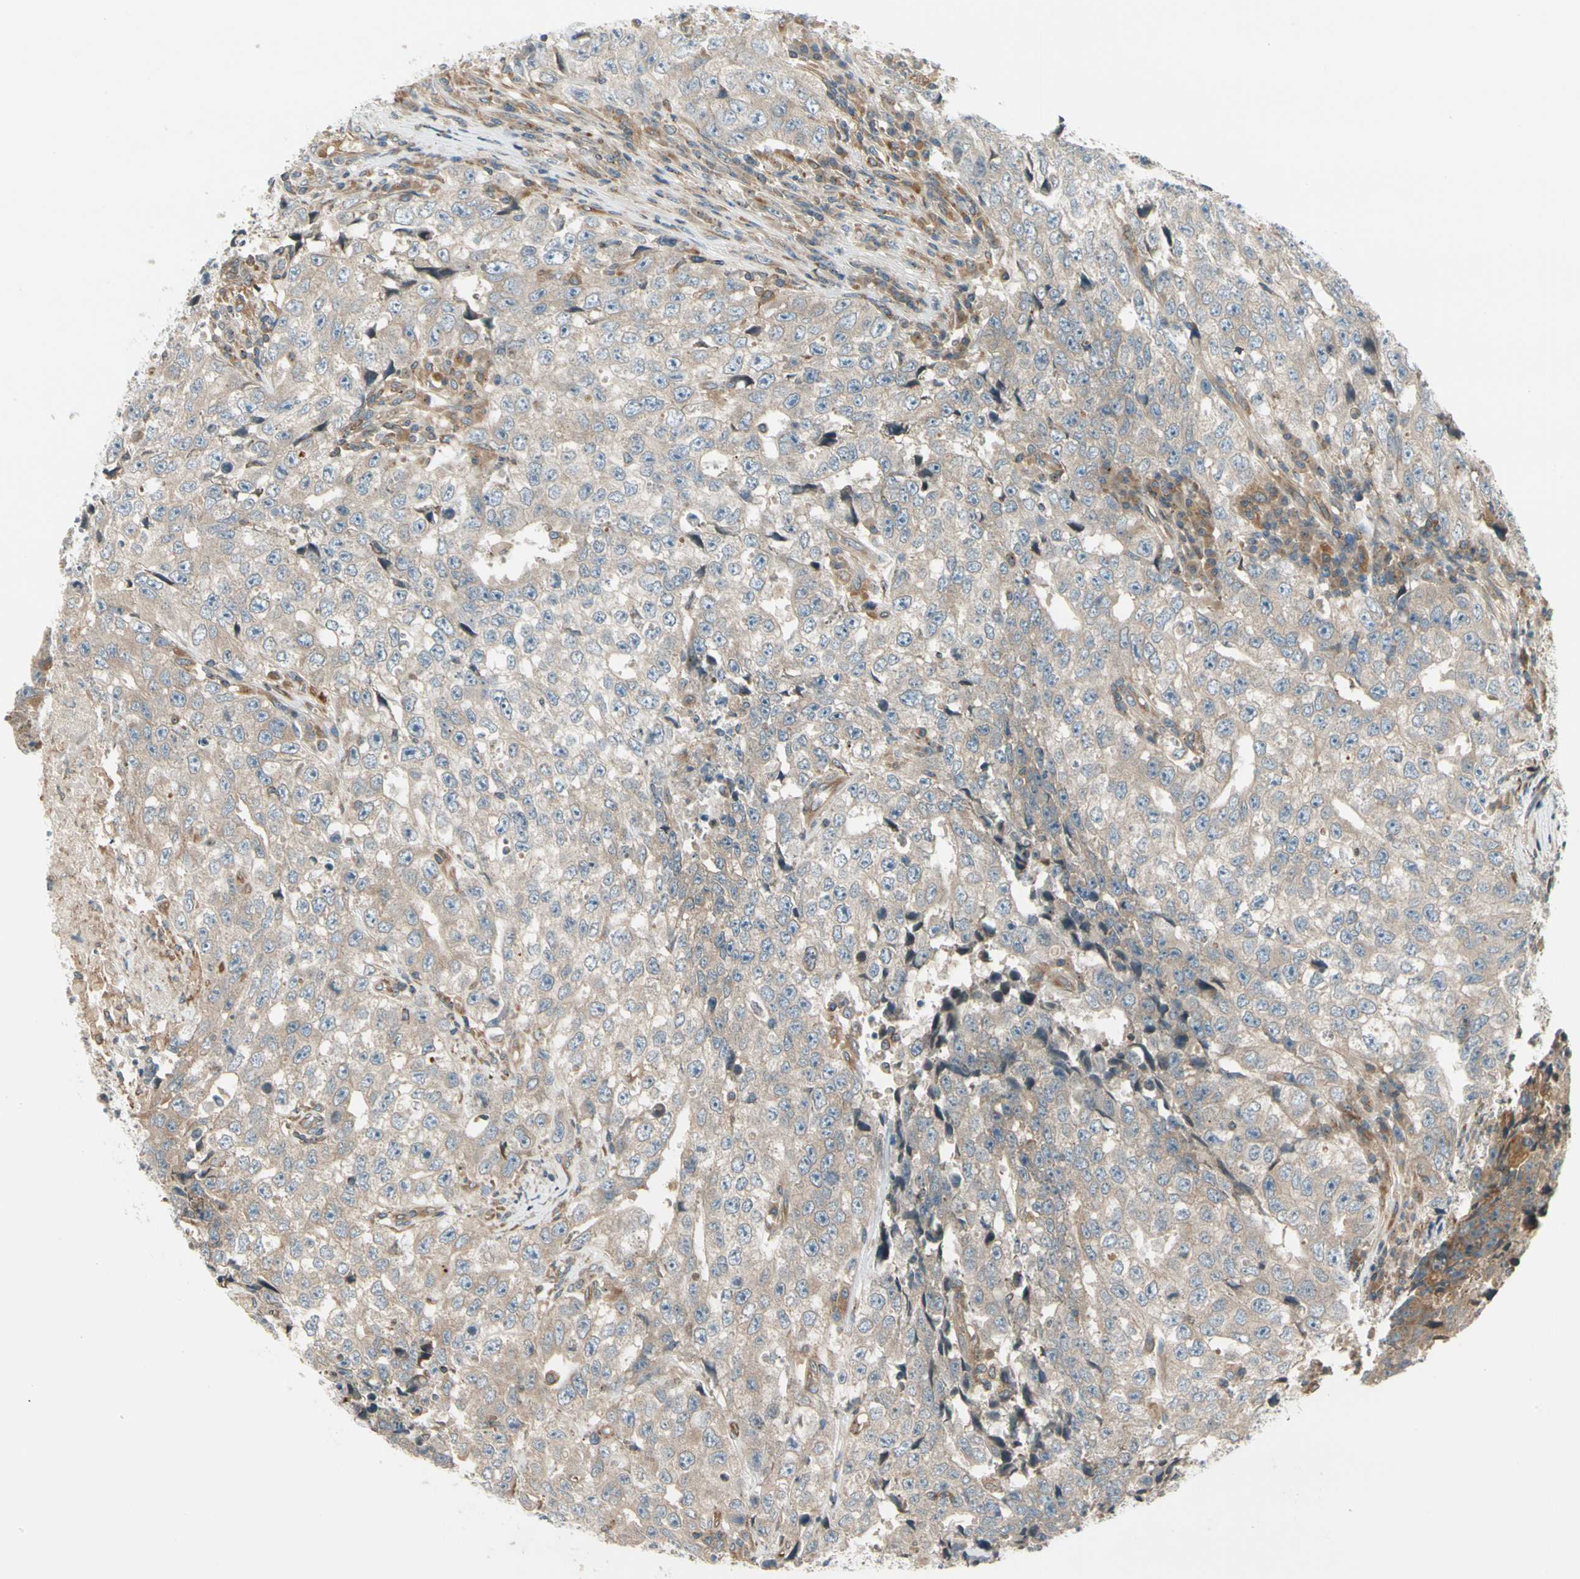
{"staining": {"intensity": "moderate", "quantity": "25%-75%", "location": "cytoplasmic/membranous"}, "tissue": "testis cancer", "cell_type": "Tumor cells", "image_type": "cancer", "snomed": [{"axis": "morphology", "description": "Necrosis, NOS"}, {"axis": "morphology", "description": "Carcinoma, Embryonal, NOS"}, {"axis": "topography", "description": "Testis"}], "caption": "Embryonal carcinoma (testis) was stained to show a protein in brown. There is medium levels of moderate cytoplasmic/membranous expression in about 25%-75% of tumor cells.", "gene": "TRIO", "patient": {"sex": "male", "age": 19}}